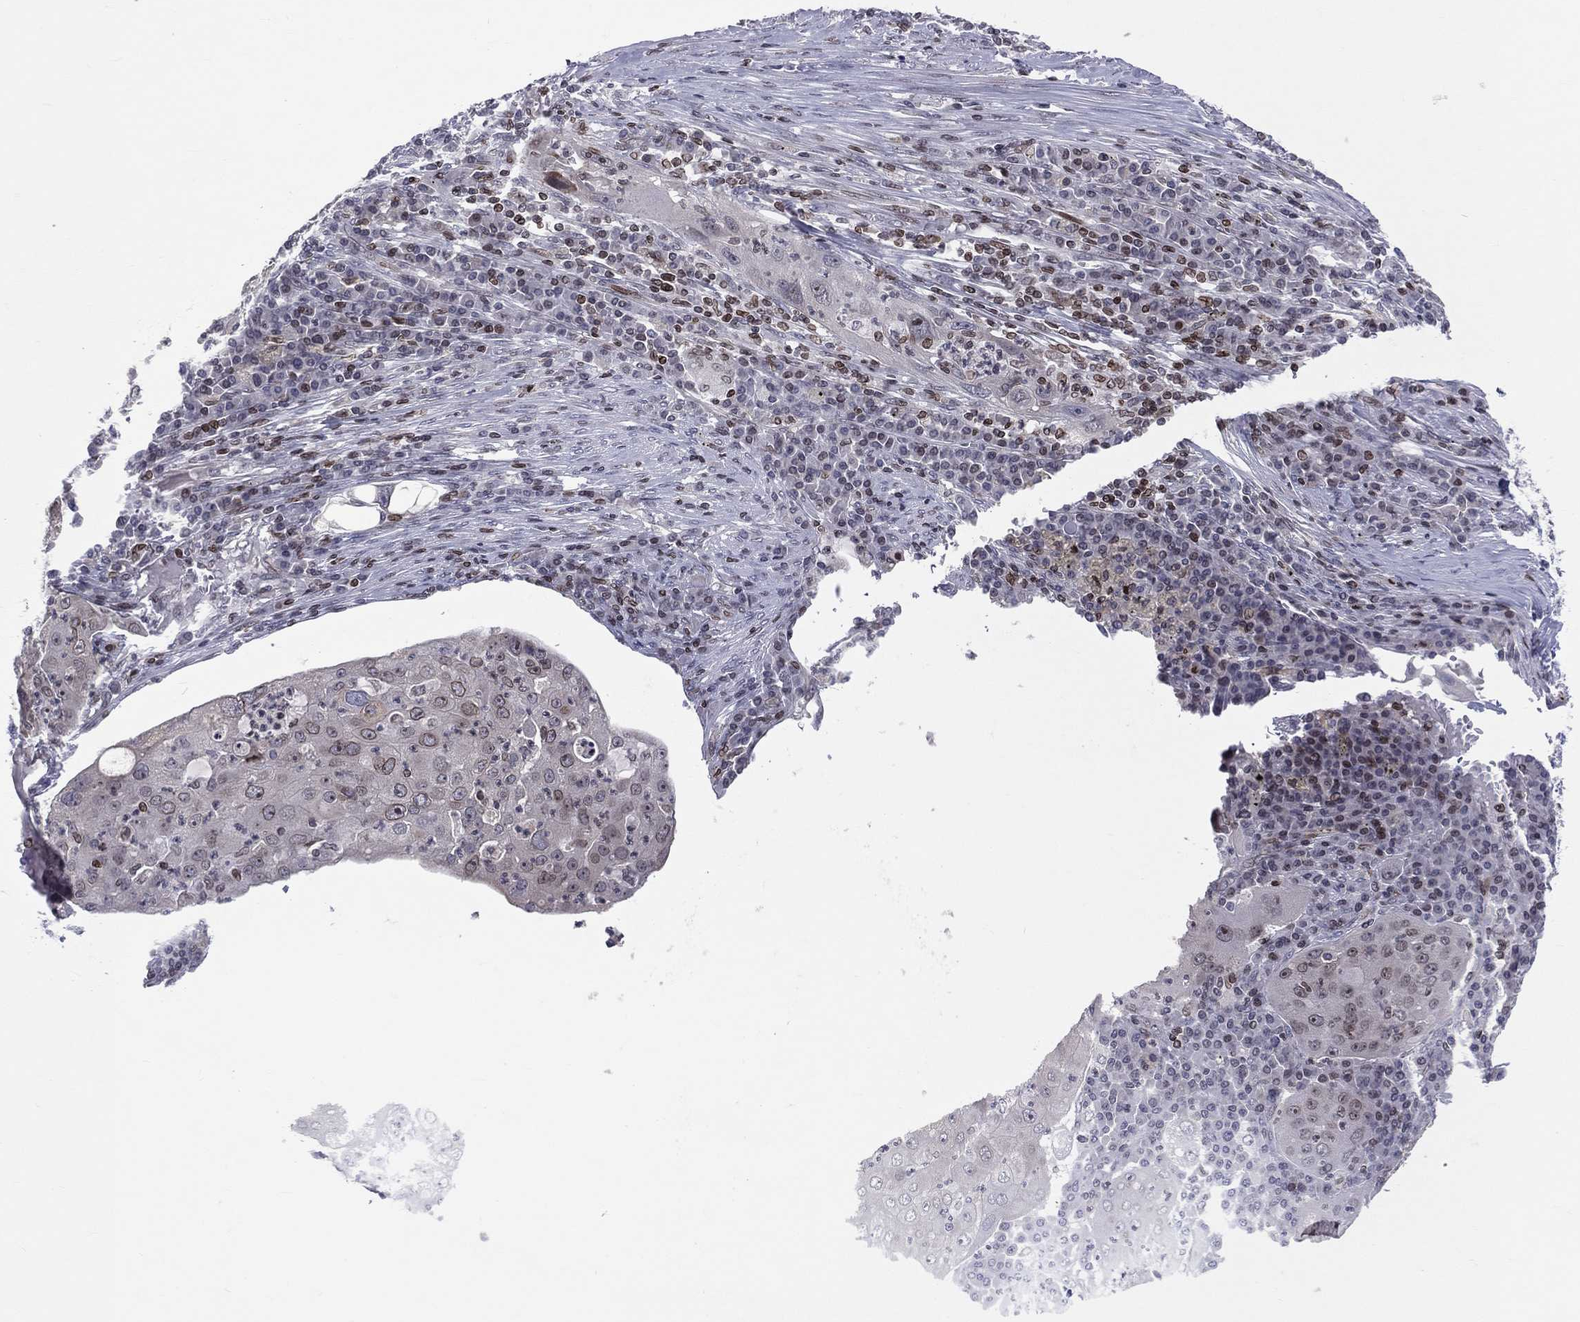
{"staining": {"intensity": "weak", "quantity": "25%-75%", "location": "nuclear"}, "tissue": "lung cancer", "cell_type": "Tumor cells", "image_type": "cancer", "snomed": [{"axis": "morphology", "description": "Squamous cell carcinoma, NOS"}, {"axis": "topography", "description": "Lung"}], "caption": "Immunohistochemical staining of human lung cancer (squamous cell carcinoma) reveals low levels of weak nuclear protein staining in approximately 25%-75% of tumor cells.", "gene": "DBF4B", "patient": {"sex": "female", "age": 59}}